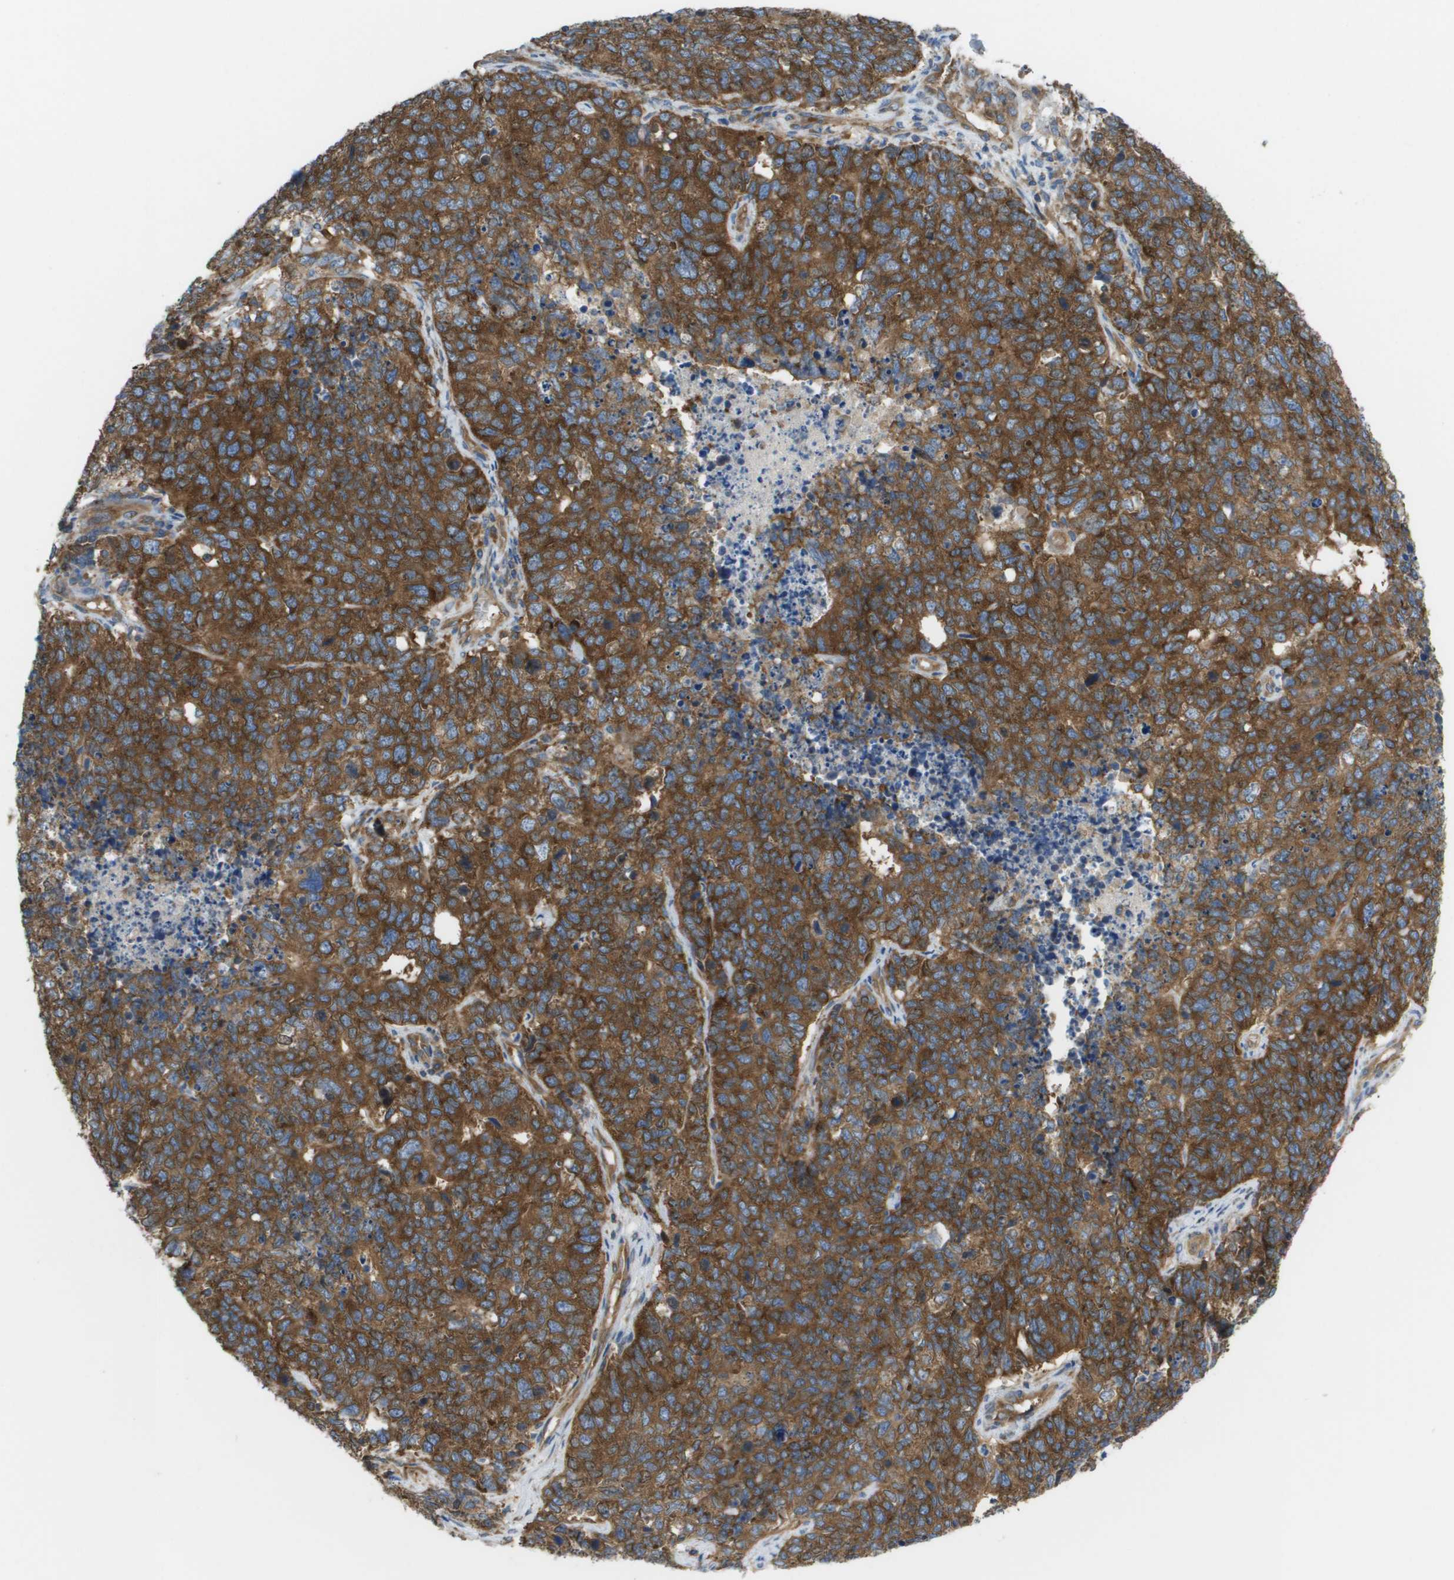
{"staining": {"intensity": "strong", "quantity": ">75%", "location": "cytoplasmic/membranous"}, "tissue": "cervical cancer", "cell_type": "Tumor cells", "image_type": "cancer", "snomed": [{"axis": "morphology", "description": "Squamous cell carcinoma, NOS"}, {"axis": "topography", "description": "Cervix"}], "caption": "A brown stain labels strong cytoplasmic/membranous positivity of a protein in human cervical cancer tumor cells. Immunohistochemistry (ihc) stains the protein in brown and the nuclei are stained blue.", "gene": "EIF4G2", "patient": {"sex": "female", "age": 63}}